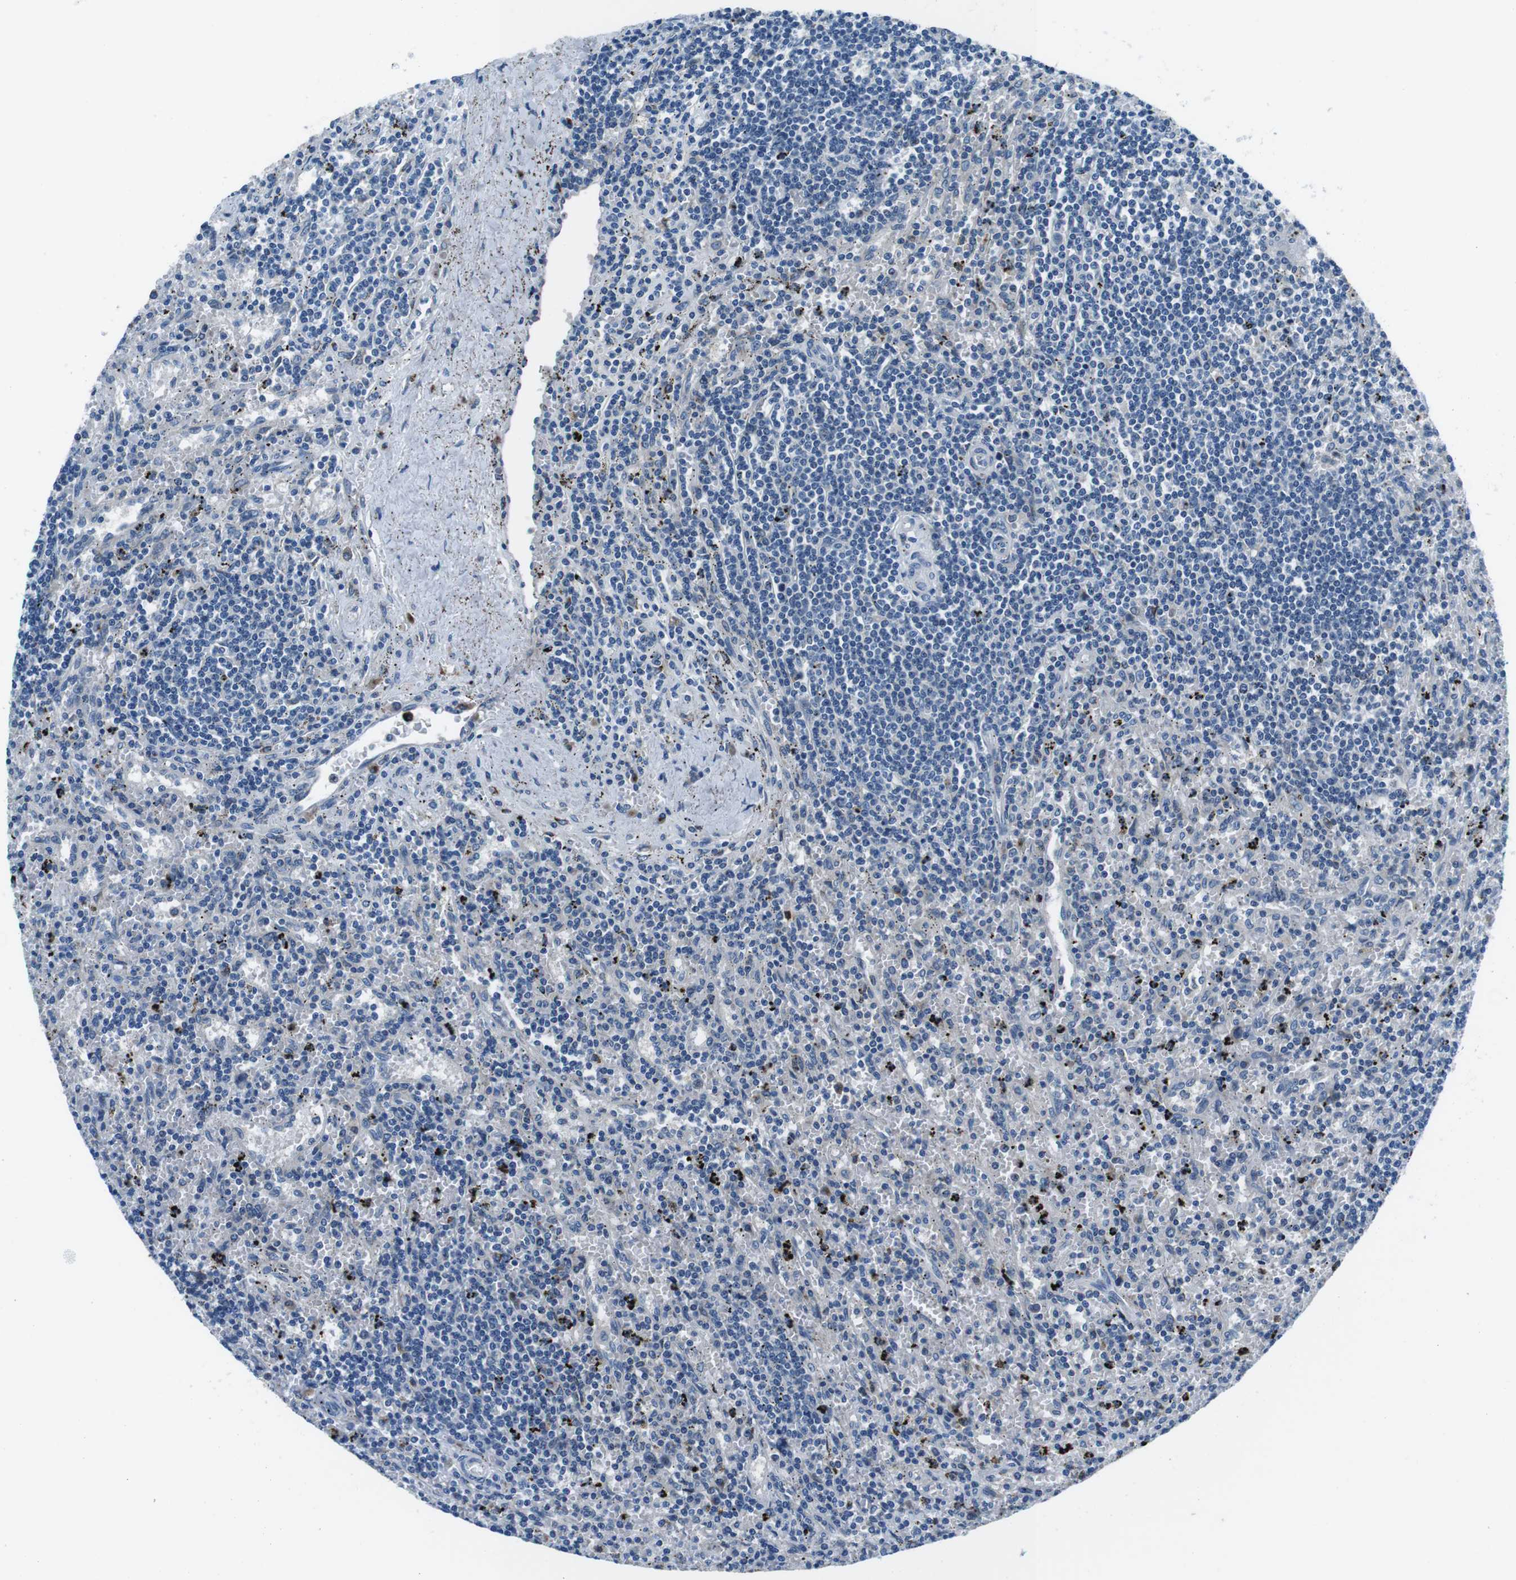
{"staining": {"intensity": "negative", "quantity": "none", "location": "none"}, "tissue": "lymphoma", "cell_type": "Tumor cells", "image_type": "cancer", "snomed": [{"axis": "morphology", "description": "Malignant lymphoma, non-Hodgkin's type, Low grade"}, {"axis": "topography", "description": "Spleen"}], "caption": "An immunohistochemistry histopathology image of lymphoma is shown. There is no staining in tumor cells of lymphoma.", "gene": "NUCB2", "patient": {"sex": "male", "age": 76}}